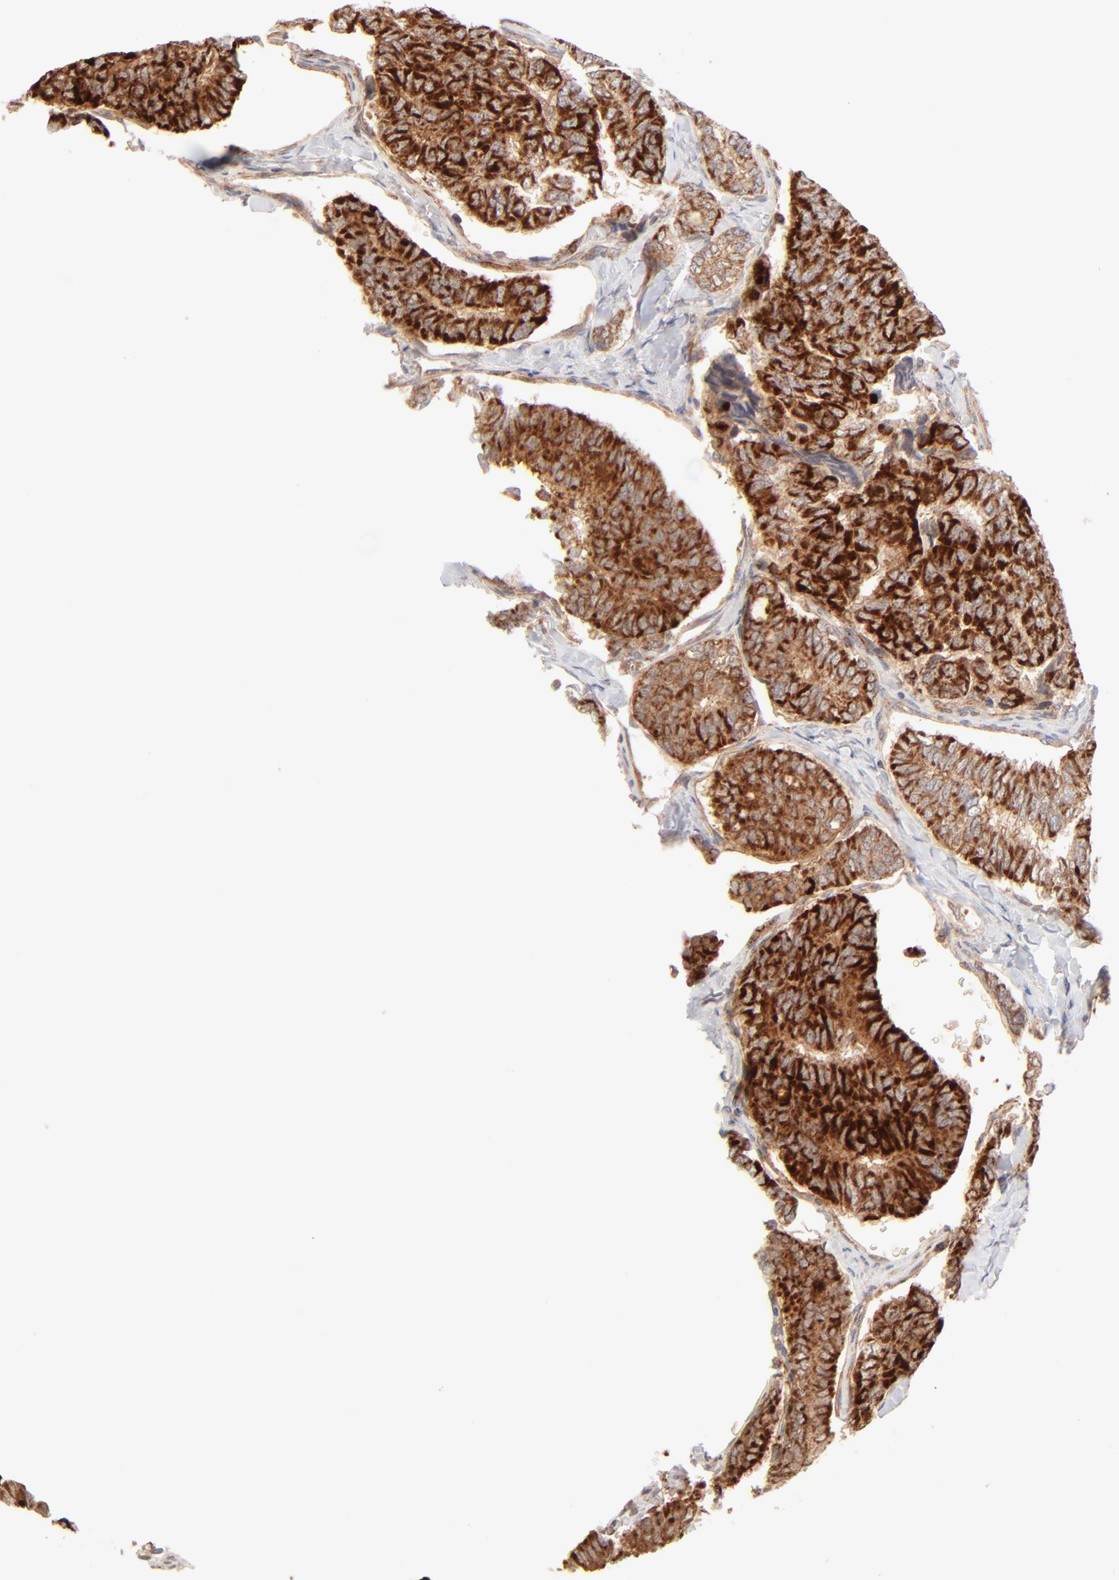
{"staining": {"intensity": "strong", "quantity": ">75%", "location": "cytoplasmic/membranous"}, "tissue": "thyroid cancer", "cell_type": "Tumor cells", "image_type": "cancer", "snomed": [{"axis": "morphology", "description": "Papillary adenocarcinoma, NOS"}, {"axis": "topography", "description": "Thyroid gland"}], "caption": "An image of human thyroid cancer stained for a protein shows strong cytoplasmic/membranous brown staining in tumor cells.", "gene": "CSPG4", "patient": {"sex": "female", "age": 35}}